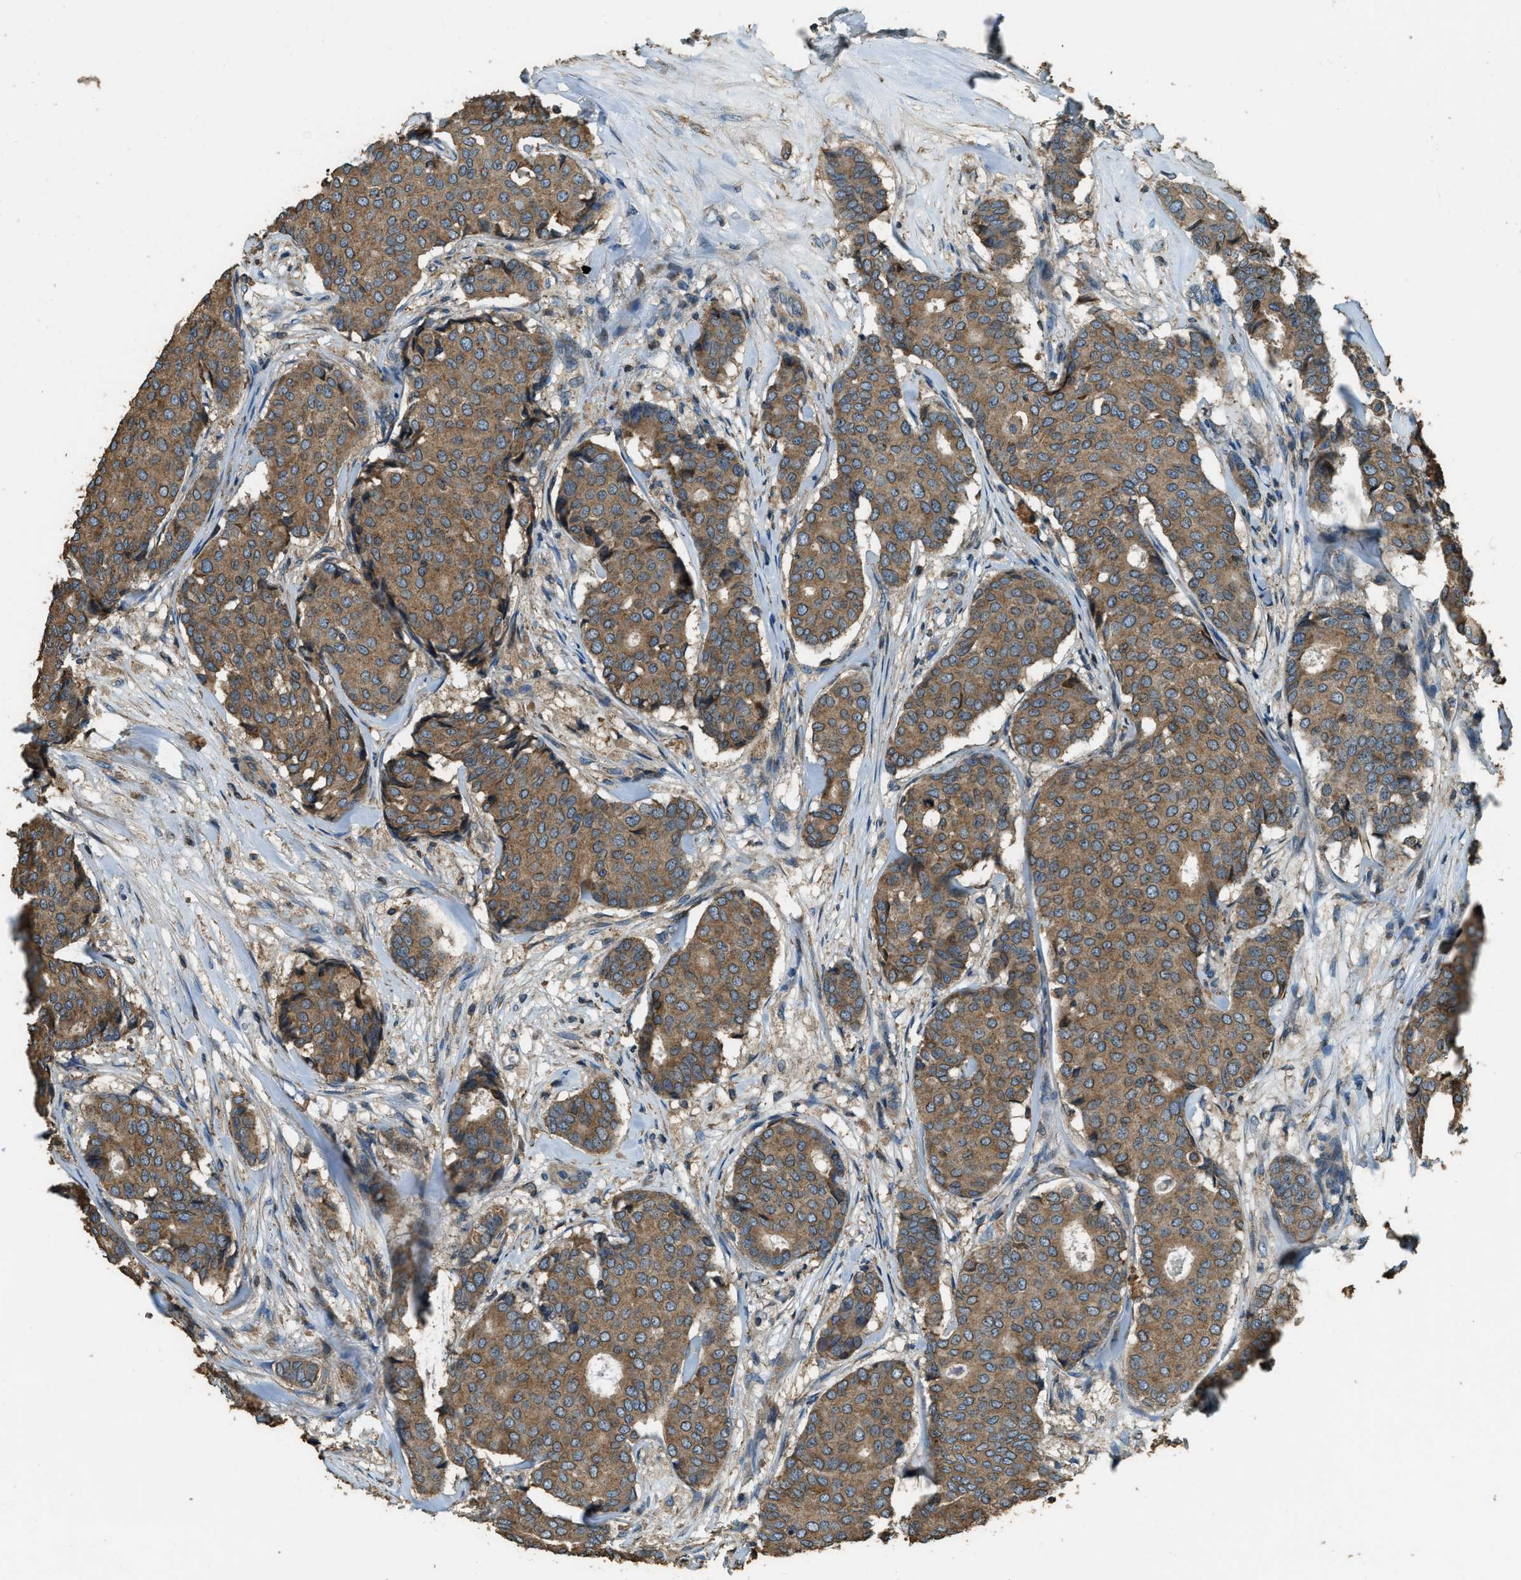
{"staining": {"intensity": "moderate", "quantity": ">75%", "location": "cytoplasmic/membranous"}, "tissue": "breast cancer", "cell_type": "Tumor cells", "image_type": "cancer", "snomed": [{"axis": "morphology", "description": "Duct carcinoma"}, {"axis": "topography", "description": "Breast"}], "caption": "Human intraductal carcinoma (breast) stained with a brown dye demonstrates moderate cytoplasmic/membranous positive staining in about >75% of tumor cells.", "gene": "ERGIC1", "patient": {"sex": "female", "age": 75}}